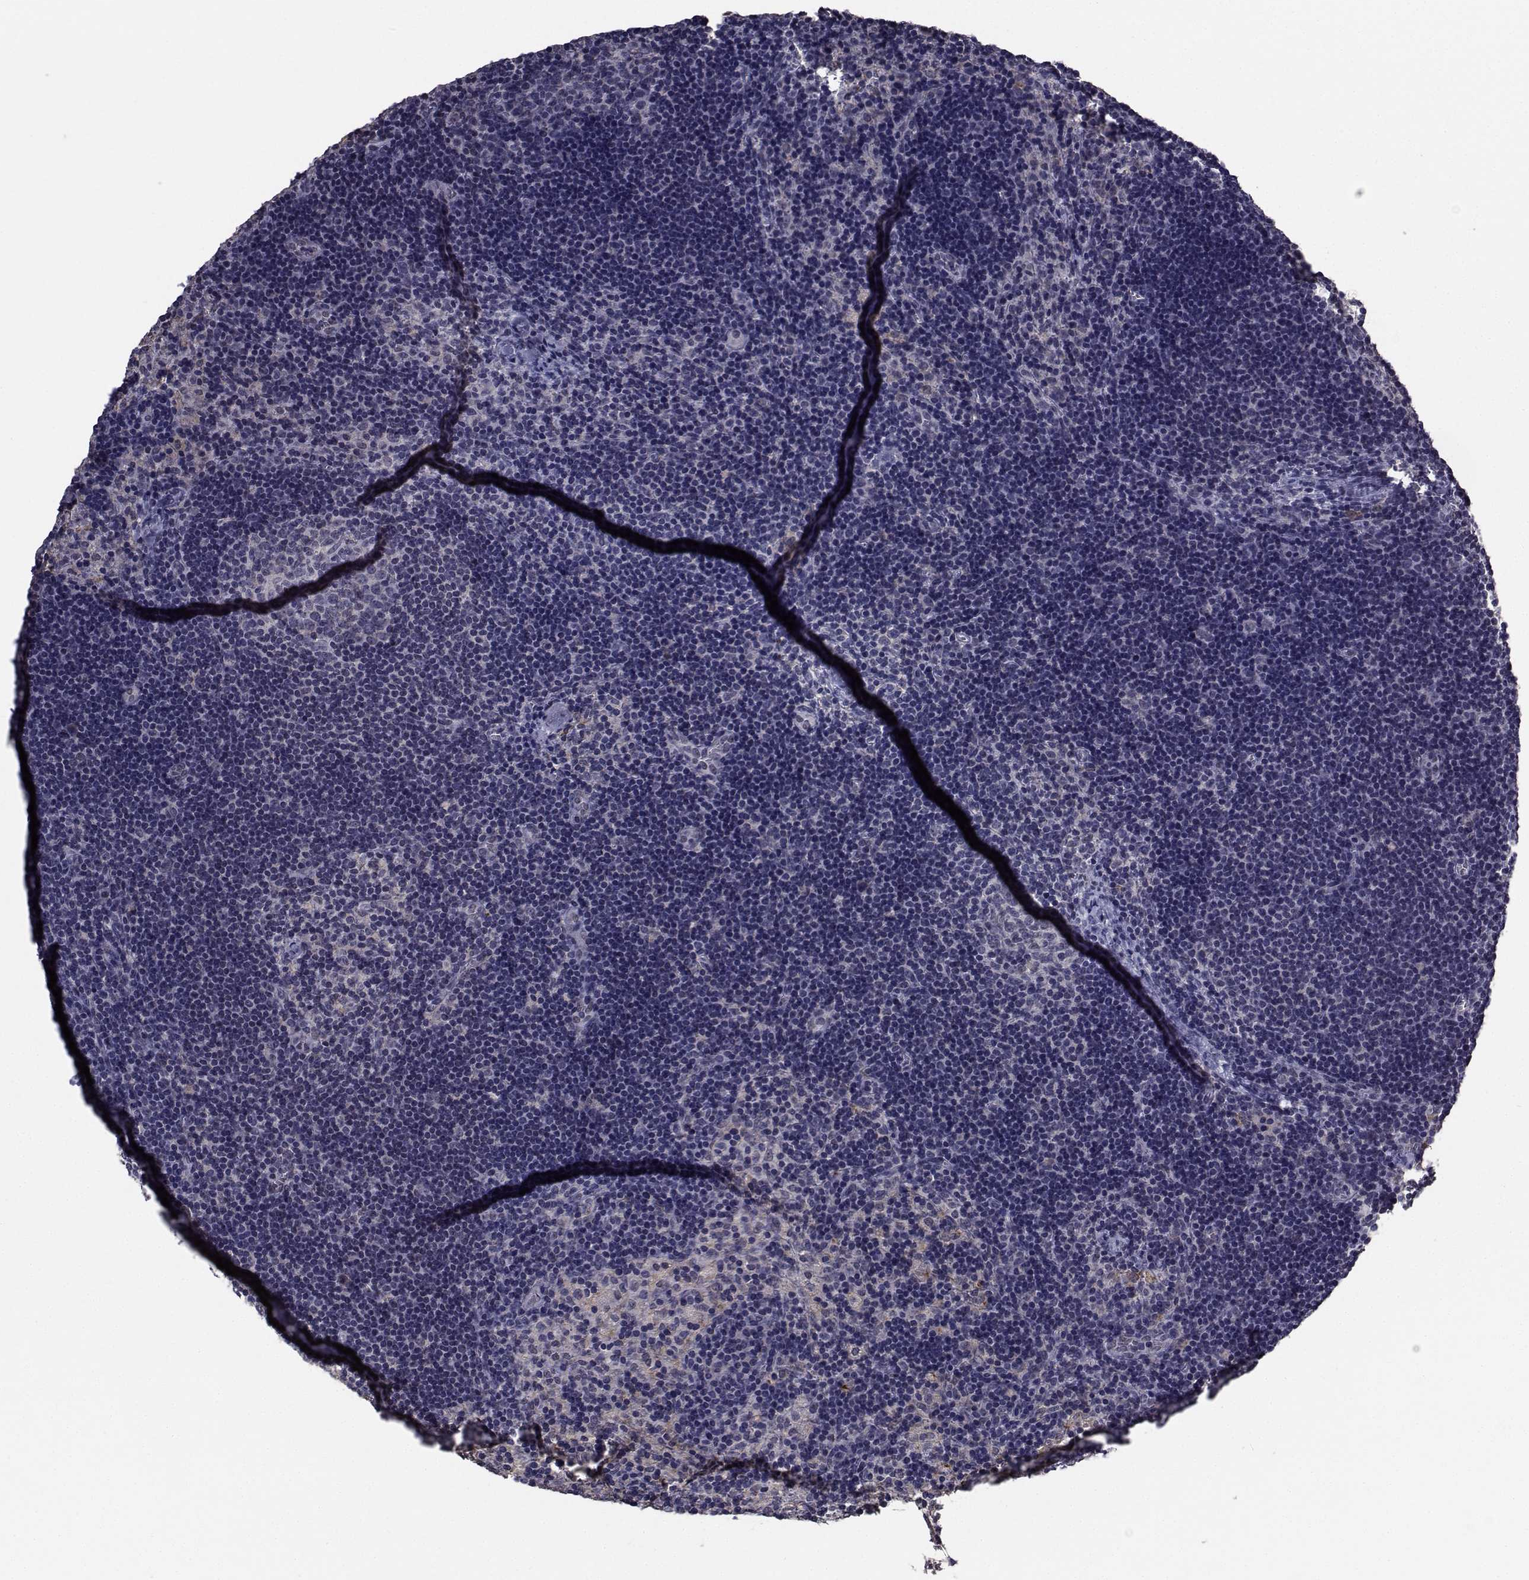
{"staining": {"intensity": "negative", "quantity": "none", "location": "none"}, "tissue": "lymph node", "cell_type": "Germinal center cells", "image_type": "normal", "snomed": [{"axis": "morphology", "description": "Normal tissue, NOS"}, {"axis": "topography", "description": "Lymph node"}], "caption": "Germinal center cells are negative for protein expression in unremarkable human lymph node. (Immunohistochemistry (ihc), brightfield microscopy, high magnification).", "gene": "CYP2S1", "patient": {"sex": "female", "age": 52}}